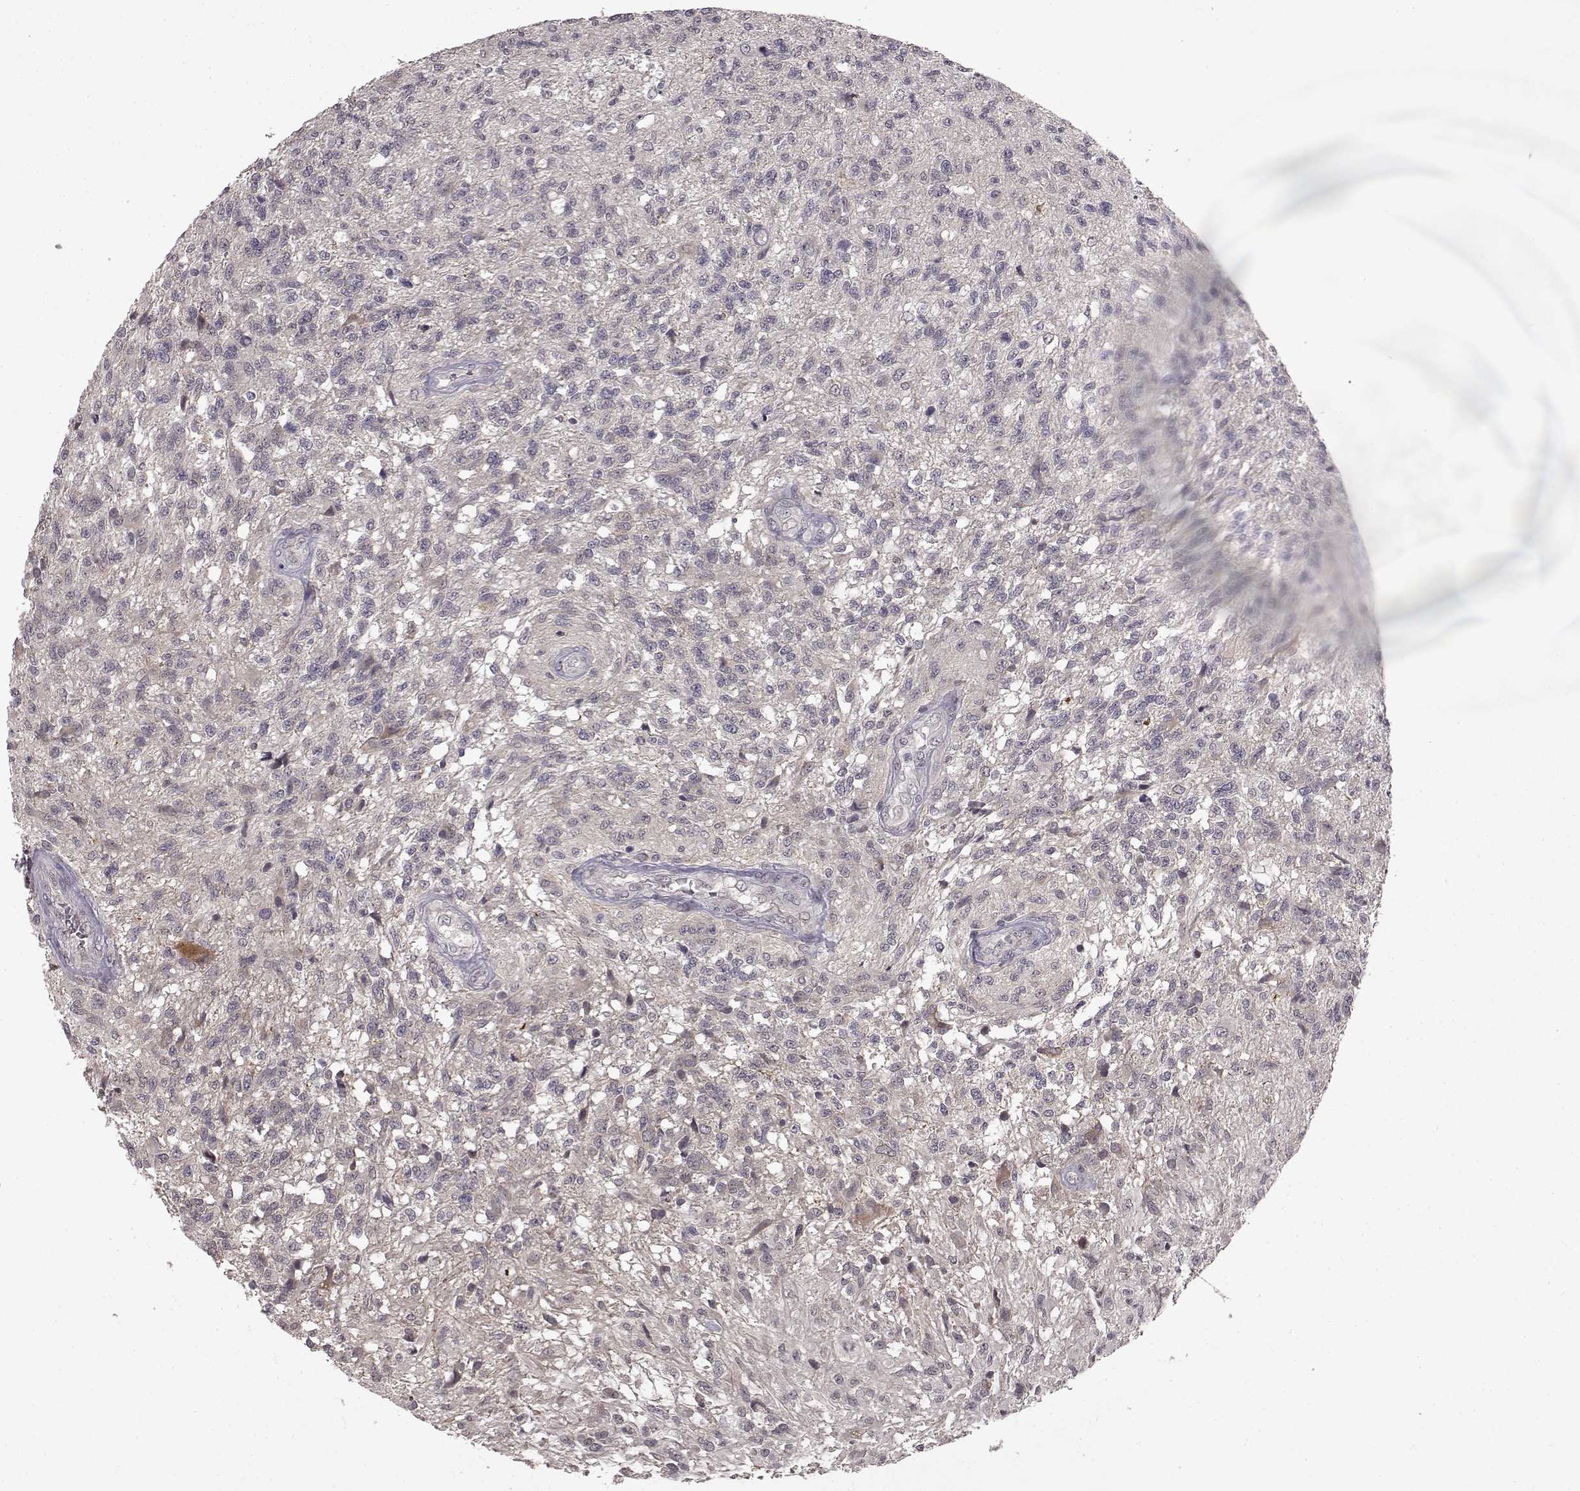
{"staining": {"intensity": "negative", "quantity": "none", "location": "none"}, "tissue": "glioma", "cell_type": "Tumor cells", "image_type": "cancer", "snomed": [{"axis": "morphology", "description": "Glioma, malignant, High grade"}, {"axis": "topography", "description": "Brain"}], "caption": "An IHC micrograph of malignant glioma (high-grade) is shown. There is no staining in tumor cells of malignant glioma (high-grade). (DAB immunohistochemistry (IHC) visualized using brightfield microscopy, high magnification).", "gene": "NTRK2", "patient": {"sex": "male", "age": 56}}